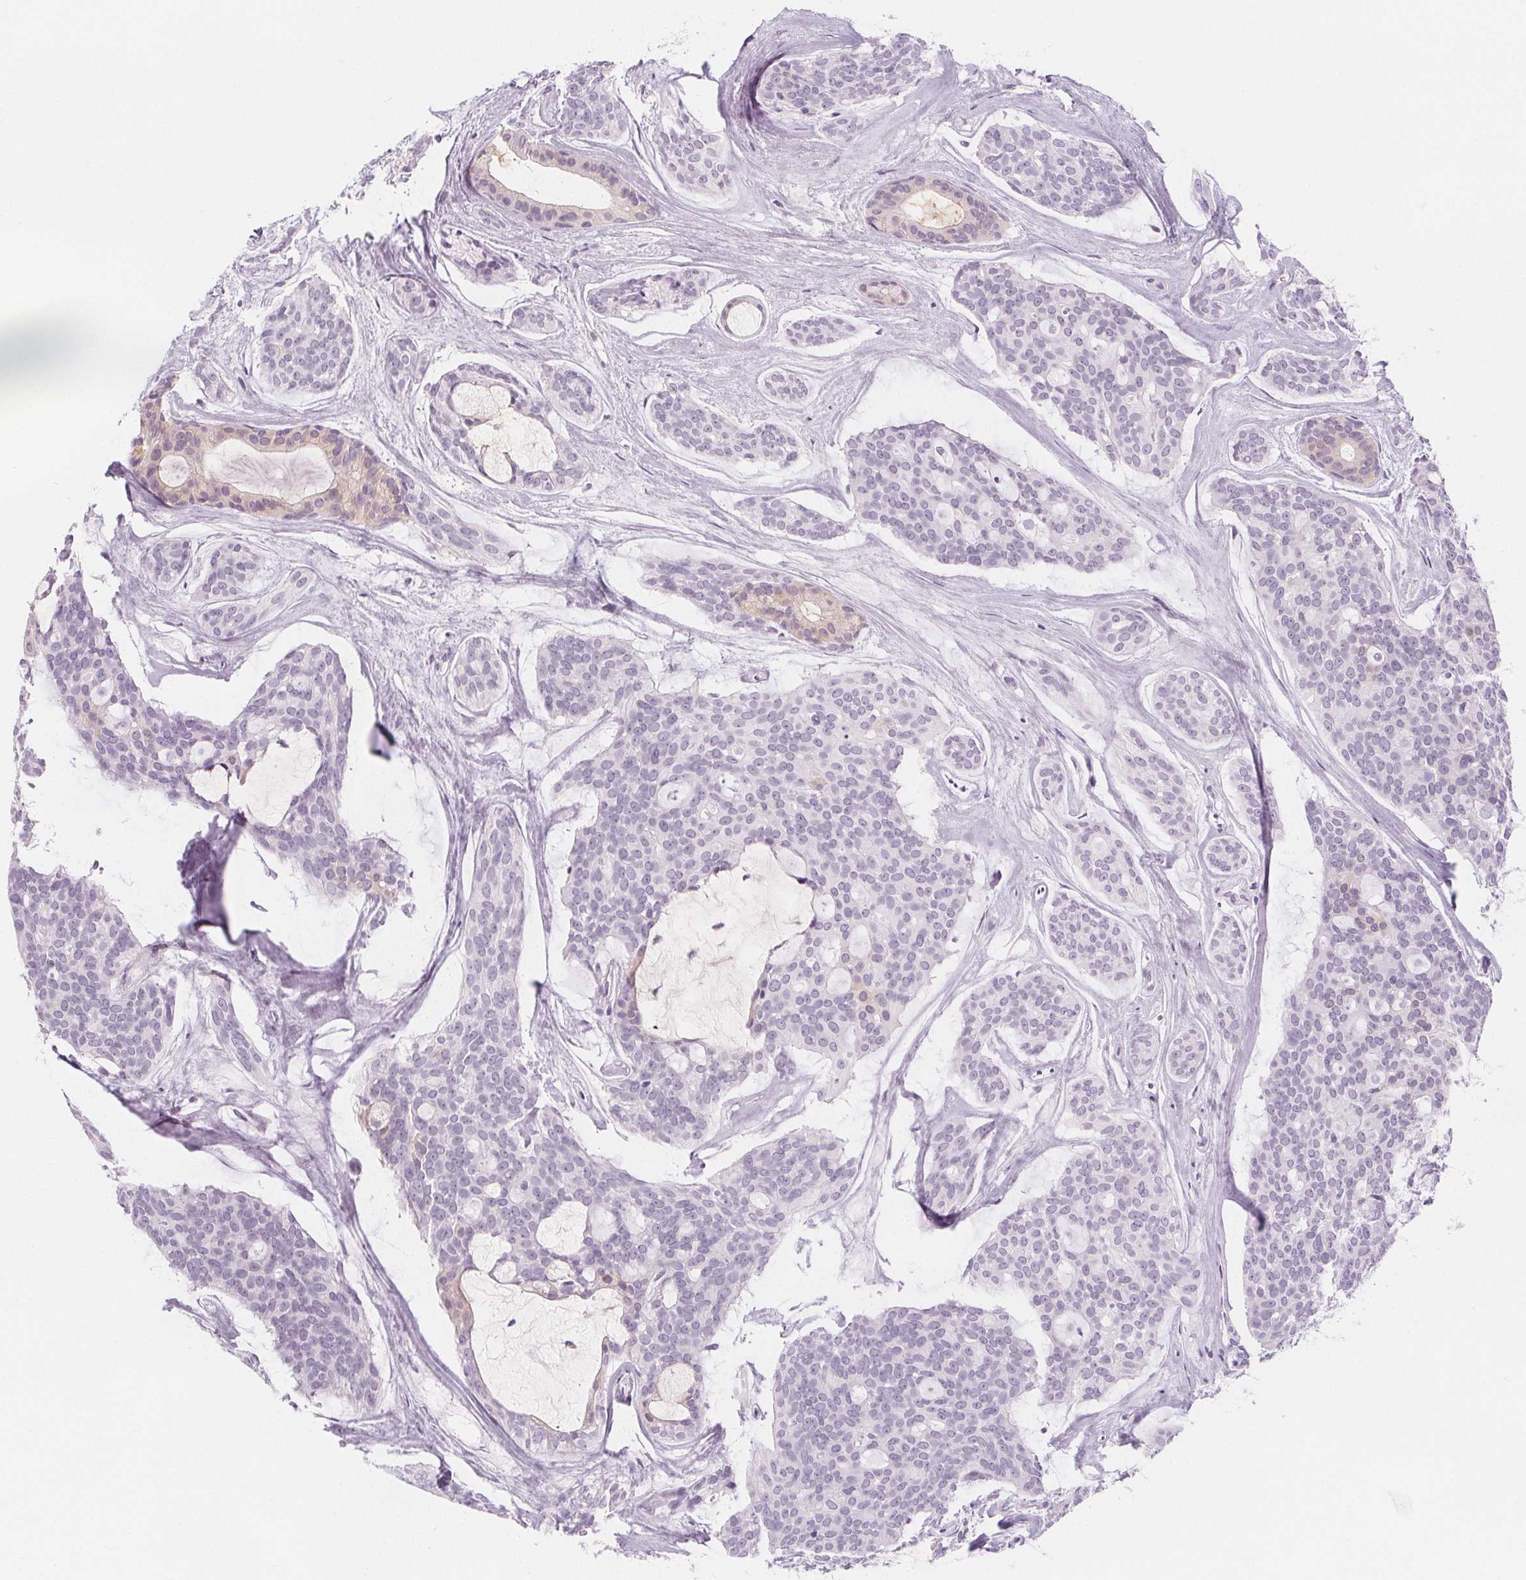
{"staining": {"intensity": "negative", "quantity": "none", "location": "none"}, "tissue": "head and neck cancer", "cell_type": "Tumor cells", "image_type": "cancer", "snomed": [{"axis": "morphology", "description": "Adenocarcinoma, NOS"}, {"axis": "topography", "description": "Head-Neck"}], "caption": "This photomicrograph is of adenocarcinoma (head and neck) stained with immunohistochemistry (IHC) to label a protein in brown with the nuclei are counter-stained blue. There is no positivity in tumor cells.", "gene": "UGP2", "patient": {"sex": "male", "age": 66}}